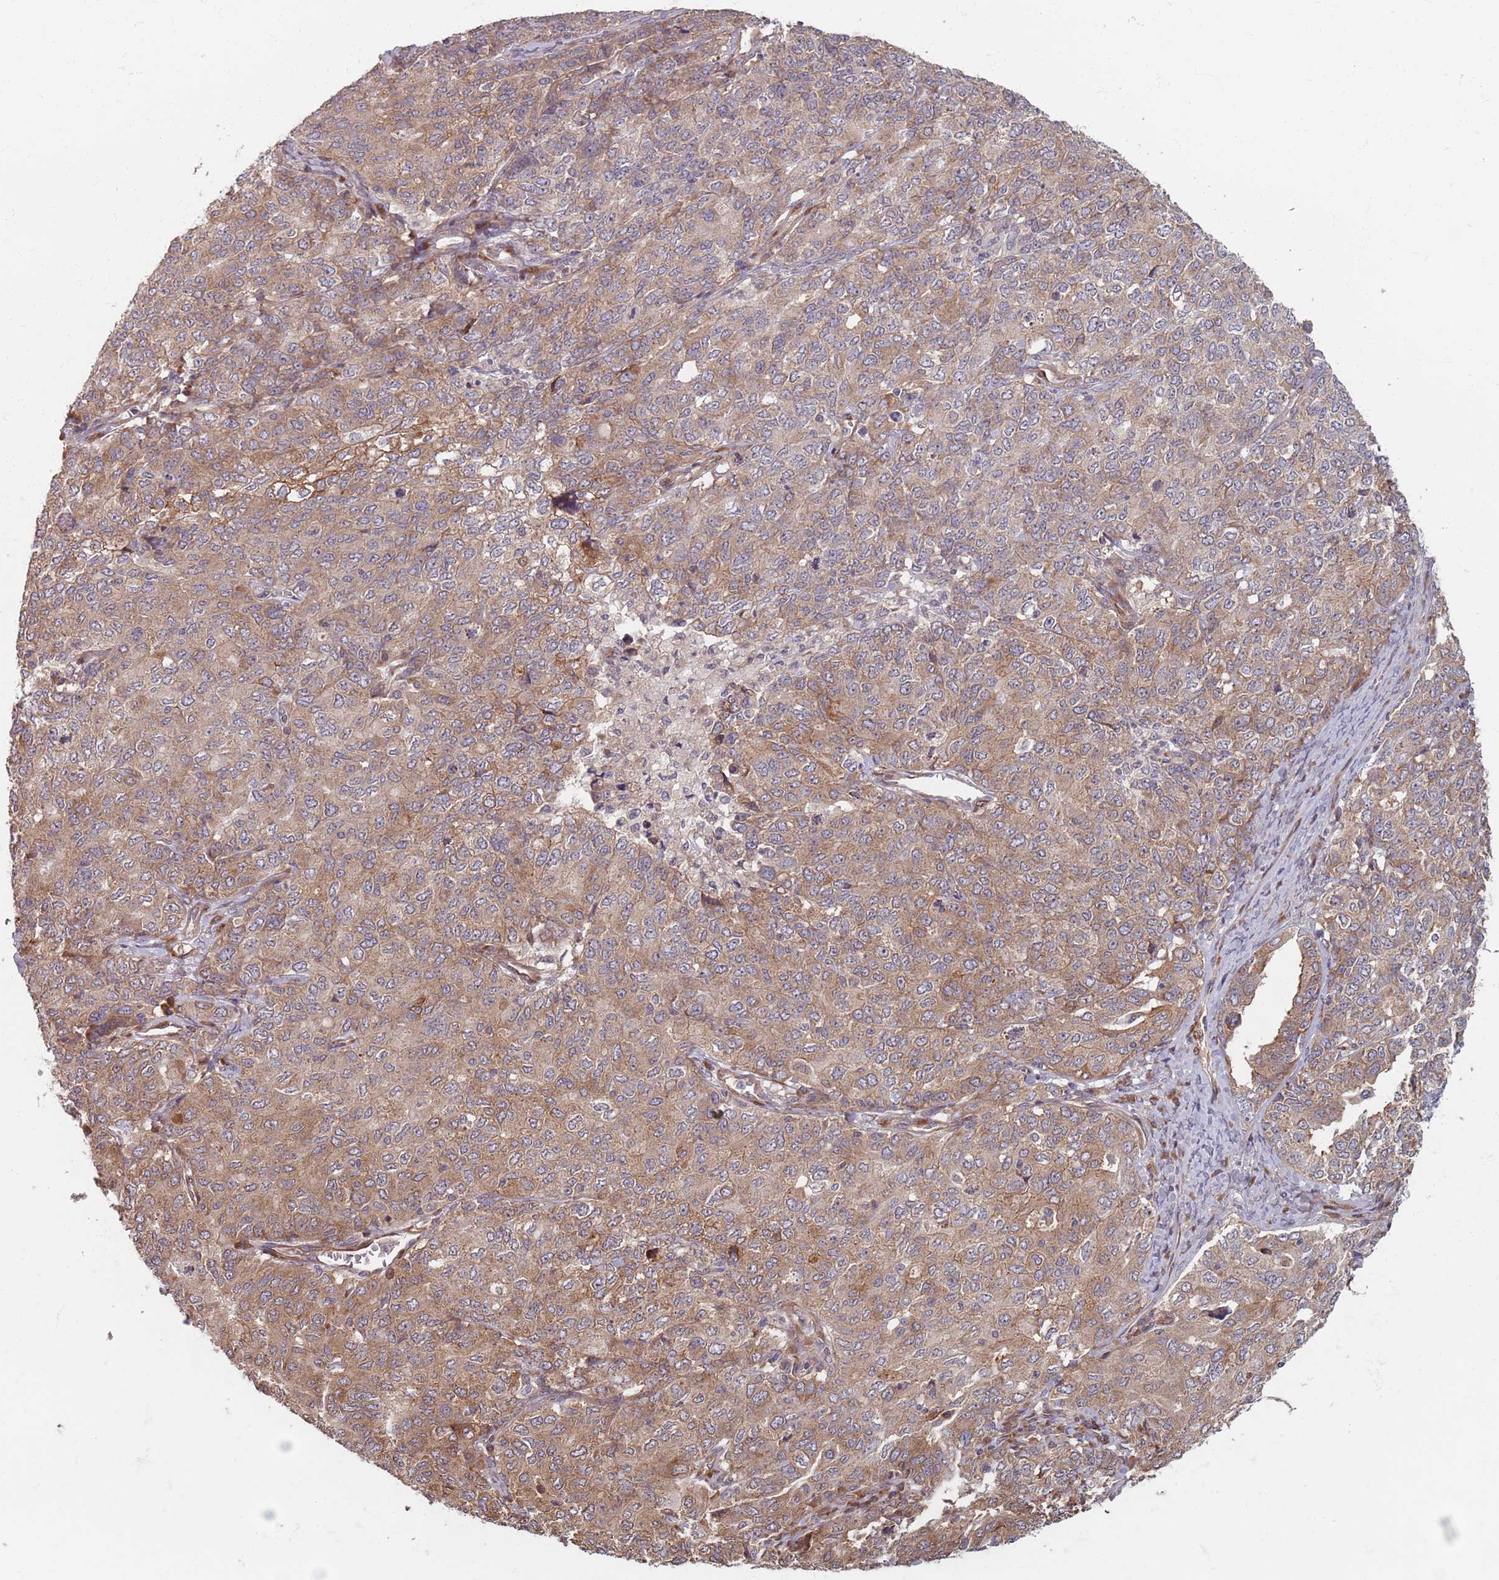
{"staining": {"intensity": "moderate", "quantity": ">75%", "location": "cytoplasmic/membranous"}, "tissue": "ovarian cancer", "cell_type": "Tumor cells", "image_type": "cancer", "snomed": [{"axis": "morphology", "description": "Carcinoma, endometroid"}, {"axis": "topography", "description": "Ovary"}], "caption": "An image of ovarian endometroid carcinoma stained for a protein exhibits moderate cytoplasmic/membranous brown staining in tumor cells.", "gene": "NOTCH3", "patient": {"sex": "female", "age": 62}}